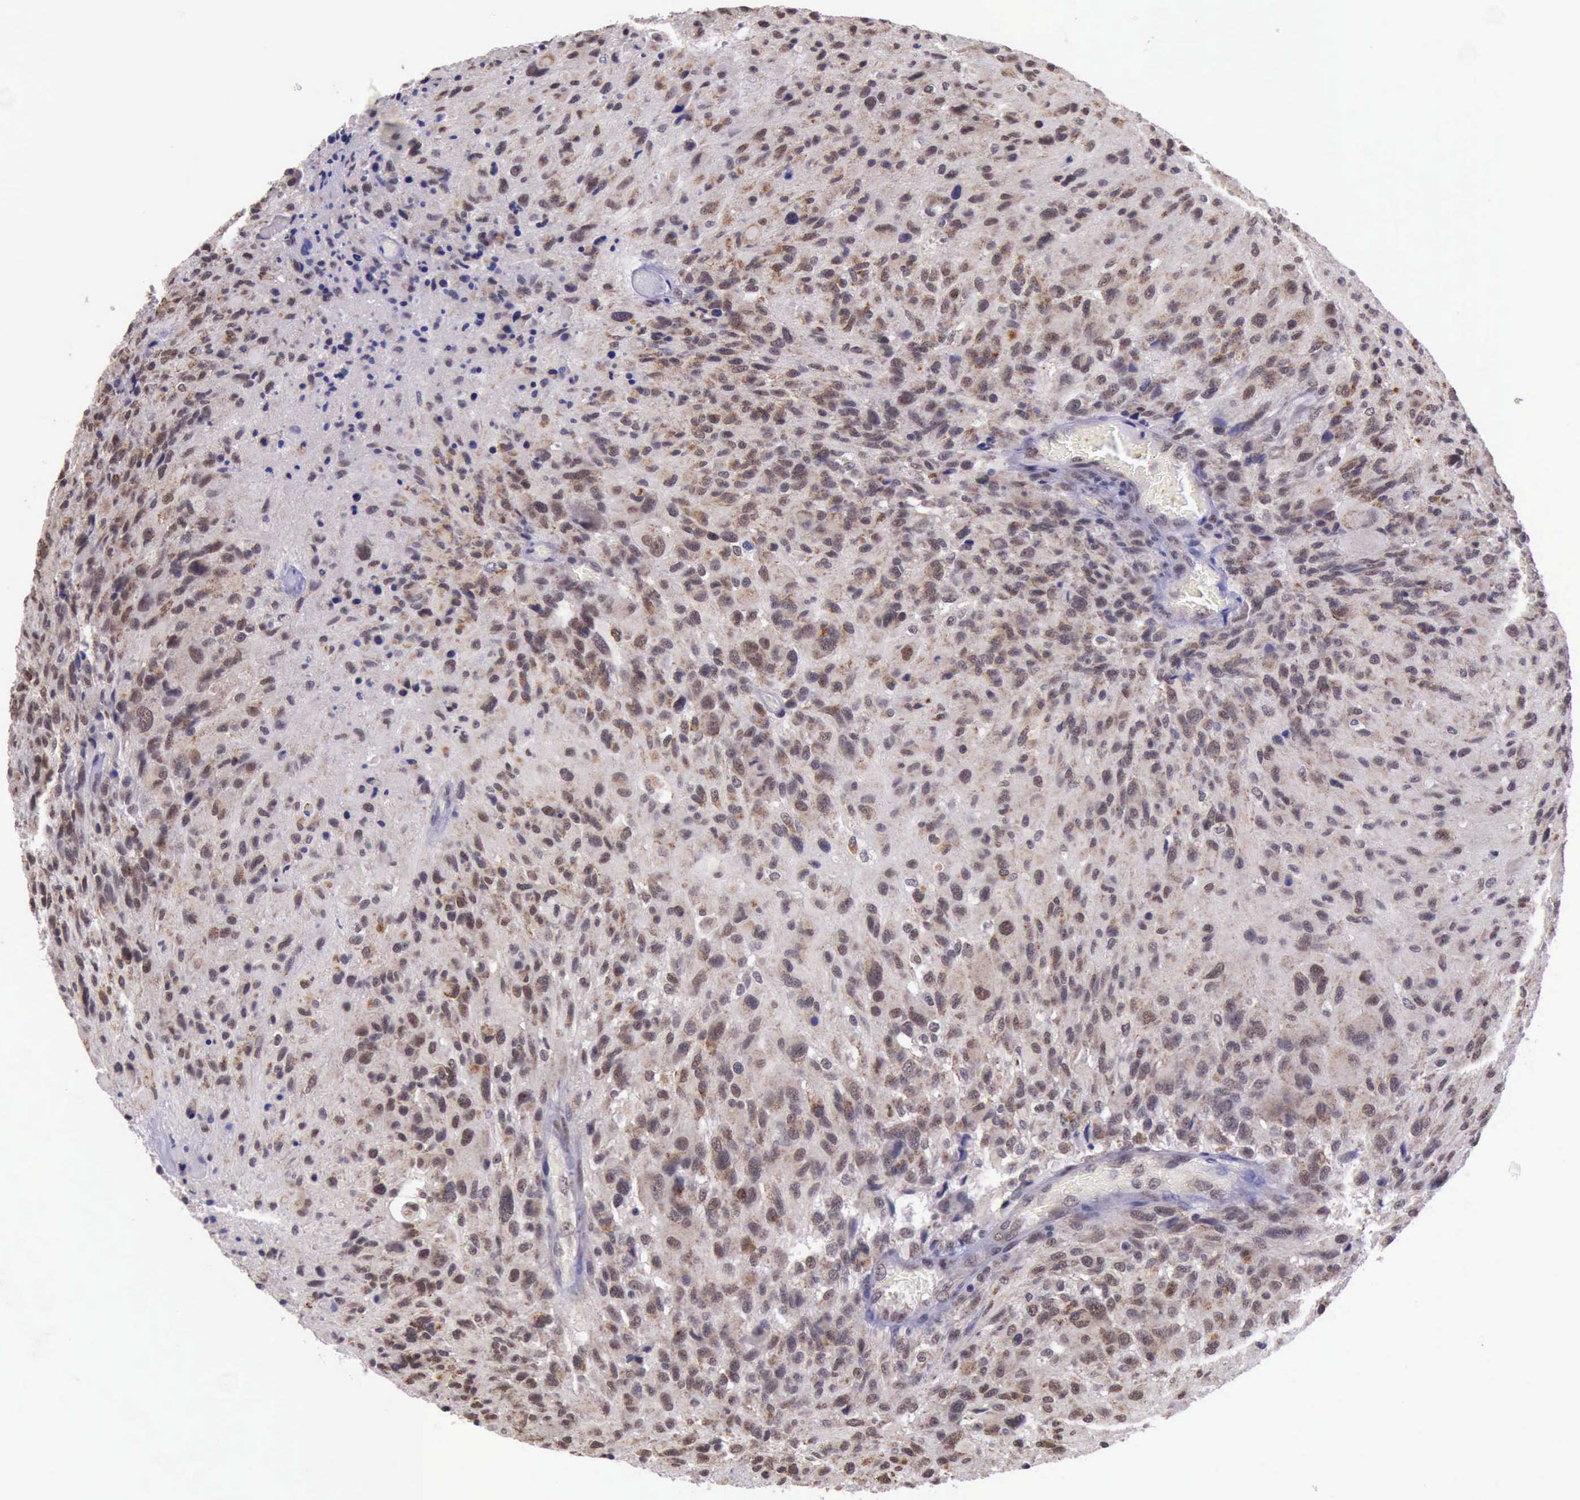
{"staining": {"intensity": "moderate", "quantity": ">75%", "location": "nuclear"}, "tissue": "glioma", "cell_type": "Tumor cells", "image_type": "cancer", "snomed": [{"axis": "morphology", "description": "Glioma, malignant, High grade"}, {"axis": "topography", "description": "Brain"}], "caption": "A histopathology image showing moderate nuclear positivity in approximately >75% of tumor cells in glioma, as visualized by brown immunohistochemical staining.", "gene": "PRPF39", "patient": {"sex": "male", "age": 69}}